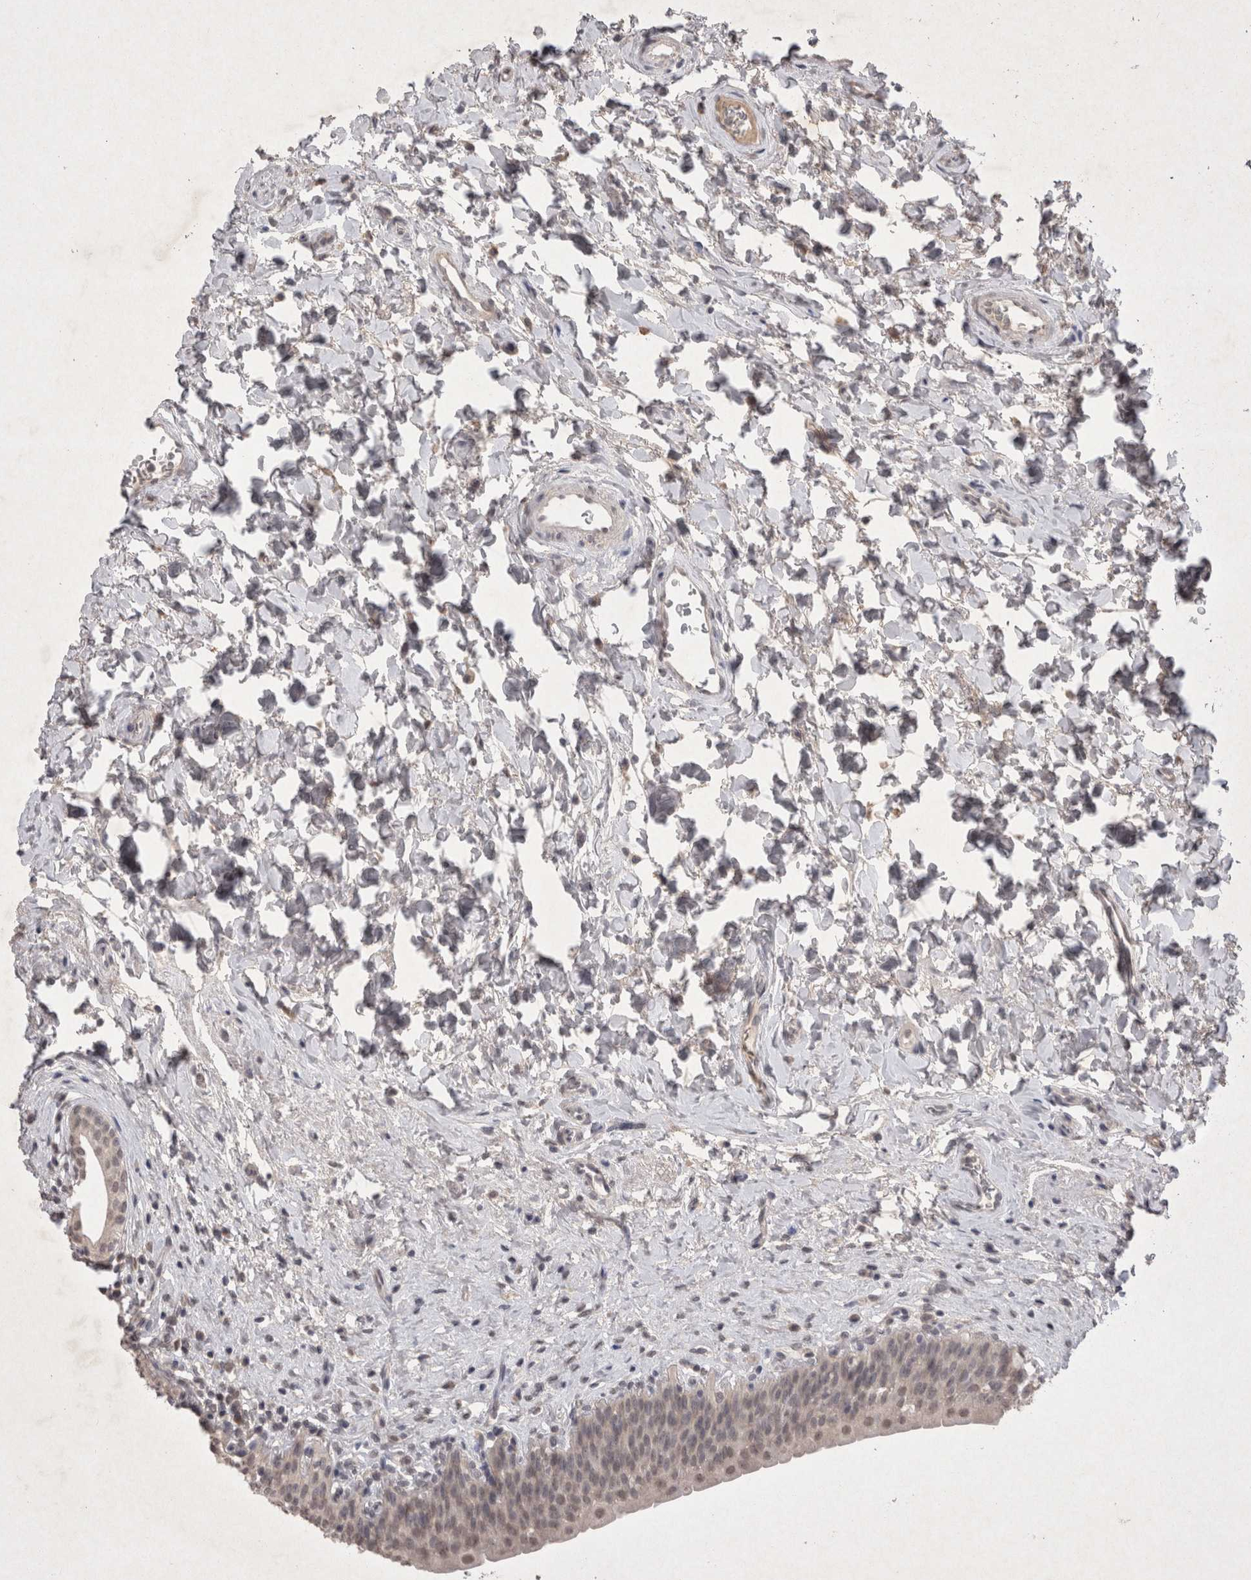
{"staining": {"intensity": "negative", "quantity": "none", "location": "none"}, "tissue": "urinary bladder", "cell_type": "Urothelial cells", "image_type": "normal", "snomed": [{"axis": "morphology", "description": "Normal tissue, NOS"}, {"axis": "topography", "description": "Urinary bladder"}], "caption": "Immunohistochemical staining of unremarkable human urinary bladder displays no significant expression in urothelial cells.", "gene": "LYVE1", "patient": {"sex": "male", "age": 83}}